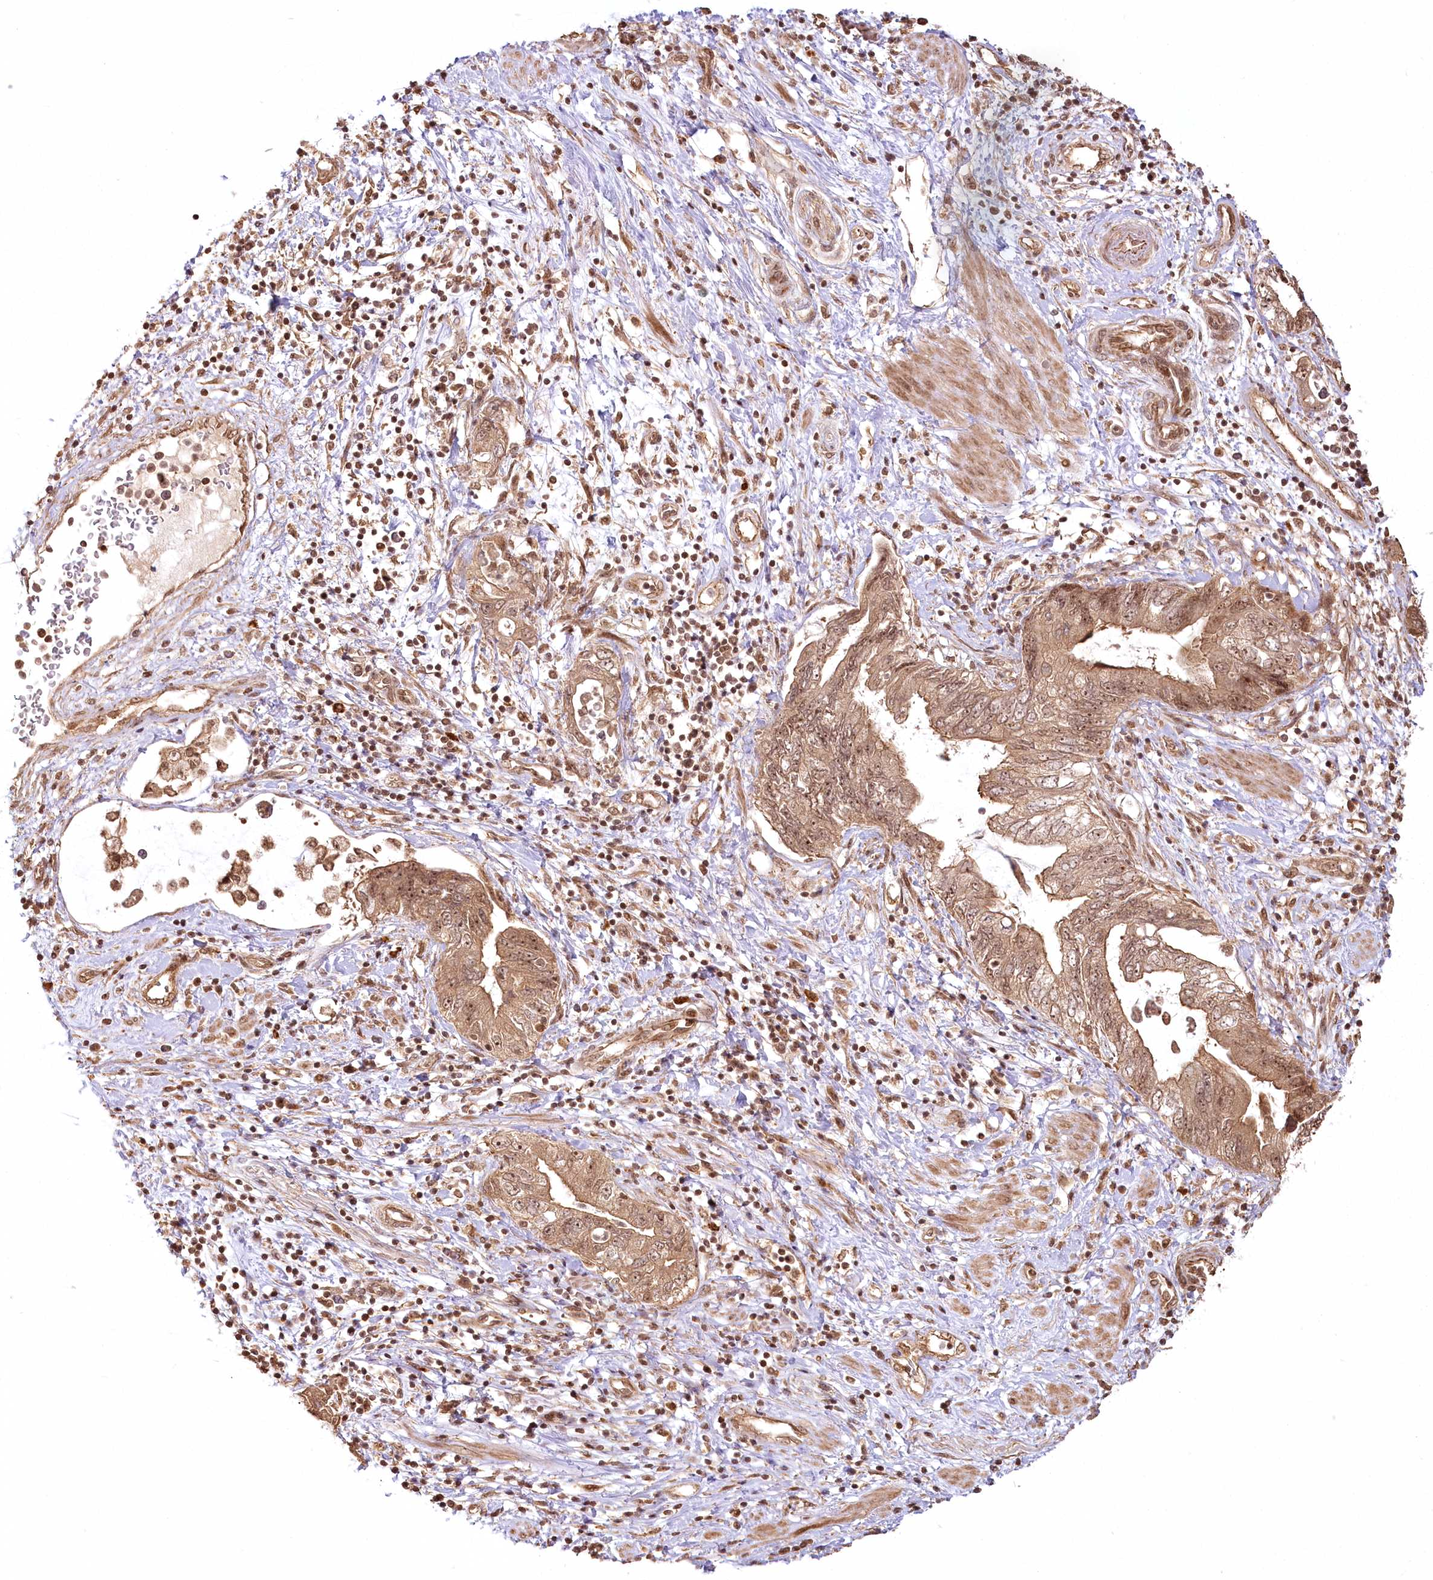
{"staining": {"intensity": "moderate", "quantity": ">75%", "location": "cytoplasmic/membranous,nuclear"}, "tissue": "pancreatic cancer", "cell_type": "Tumor cells", "image_type": "cancer", "snomed": [{"axis": "morphology", "description": "Adenocarcinoma, NOS"}, {"axis": "topography", "description": "Pancreas"}], "caption": "The micrograph demonstrates staining of pancreatic cancer (adenocarcinoma), revealing moderate cytoplasmic/membranous and nuclear protein expression (brown color) within tumor cells.", "gene": "R3HDM2", "patient": {"sex": "female", "age": 73}}